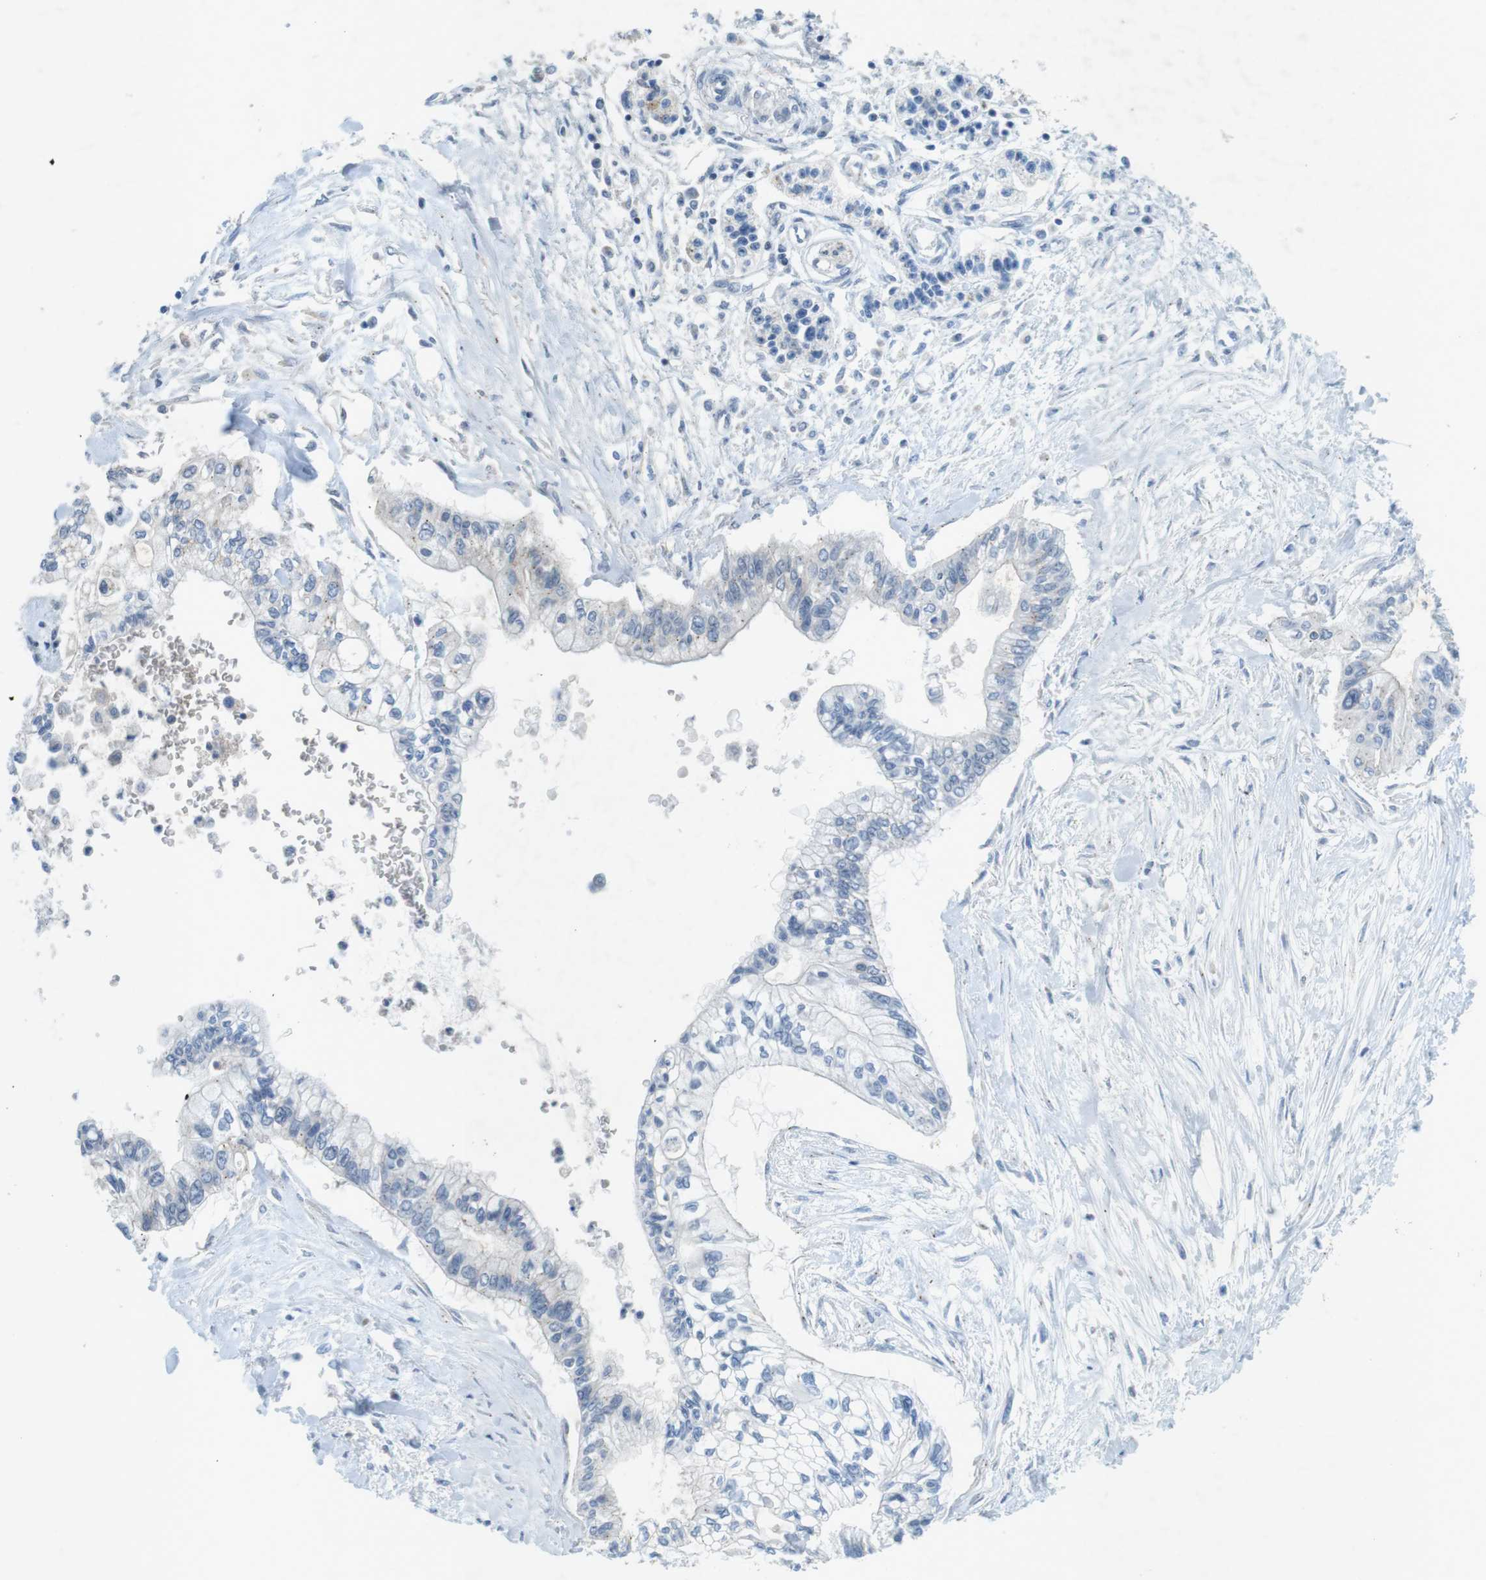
{"staining": {"intensity": "negative", "quantity": "none", "location": "none"}, "tissue": "pancreatic cancer", "cell_type": "Tumor cells", "image_type": "cancer", "snomed": [{"axis": "morphology", "description": "Adenocarcinoma, NOS"}, {"axis": "topography", "description": "Pancreas"}], "caption": "DAB immunohistochemical staining of human pancreatic cancer (adenocarcinoma) reveals no significant expression in tumor cells.", "gene": "TYW1", "patient": {"sex": "female", "age": 77}}